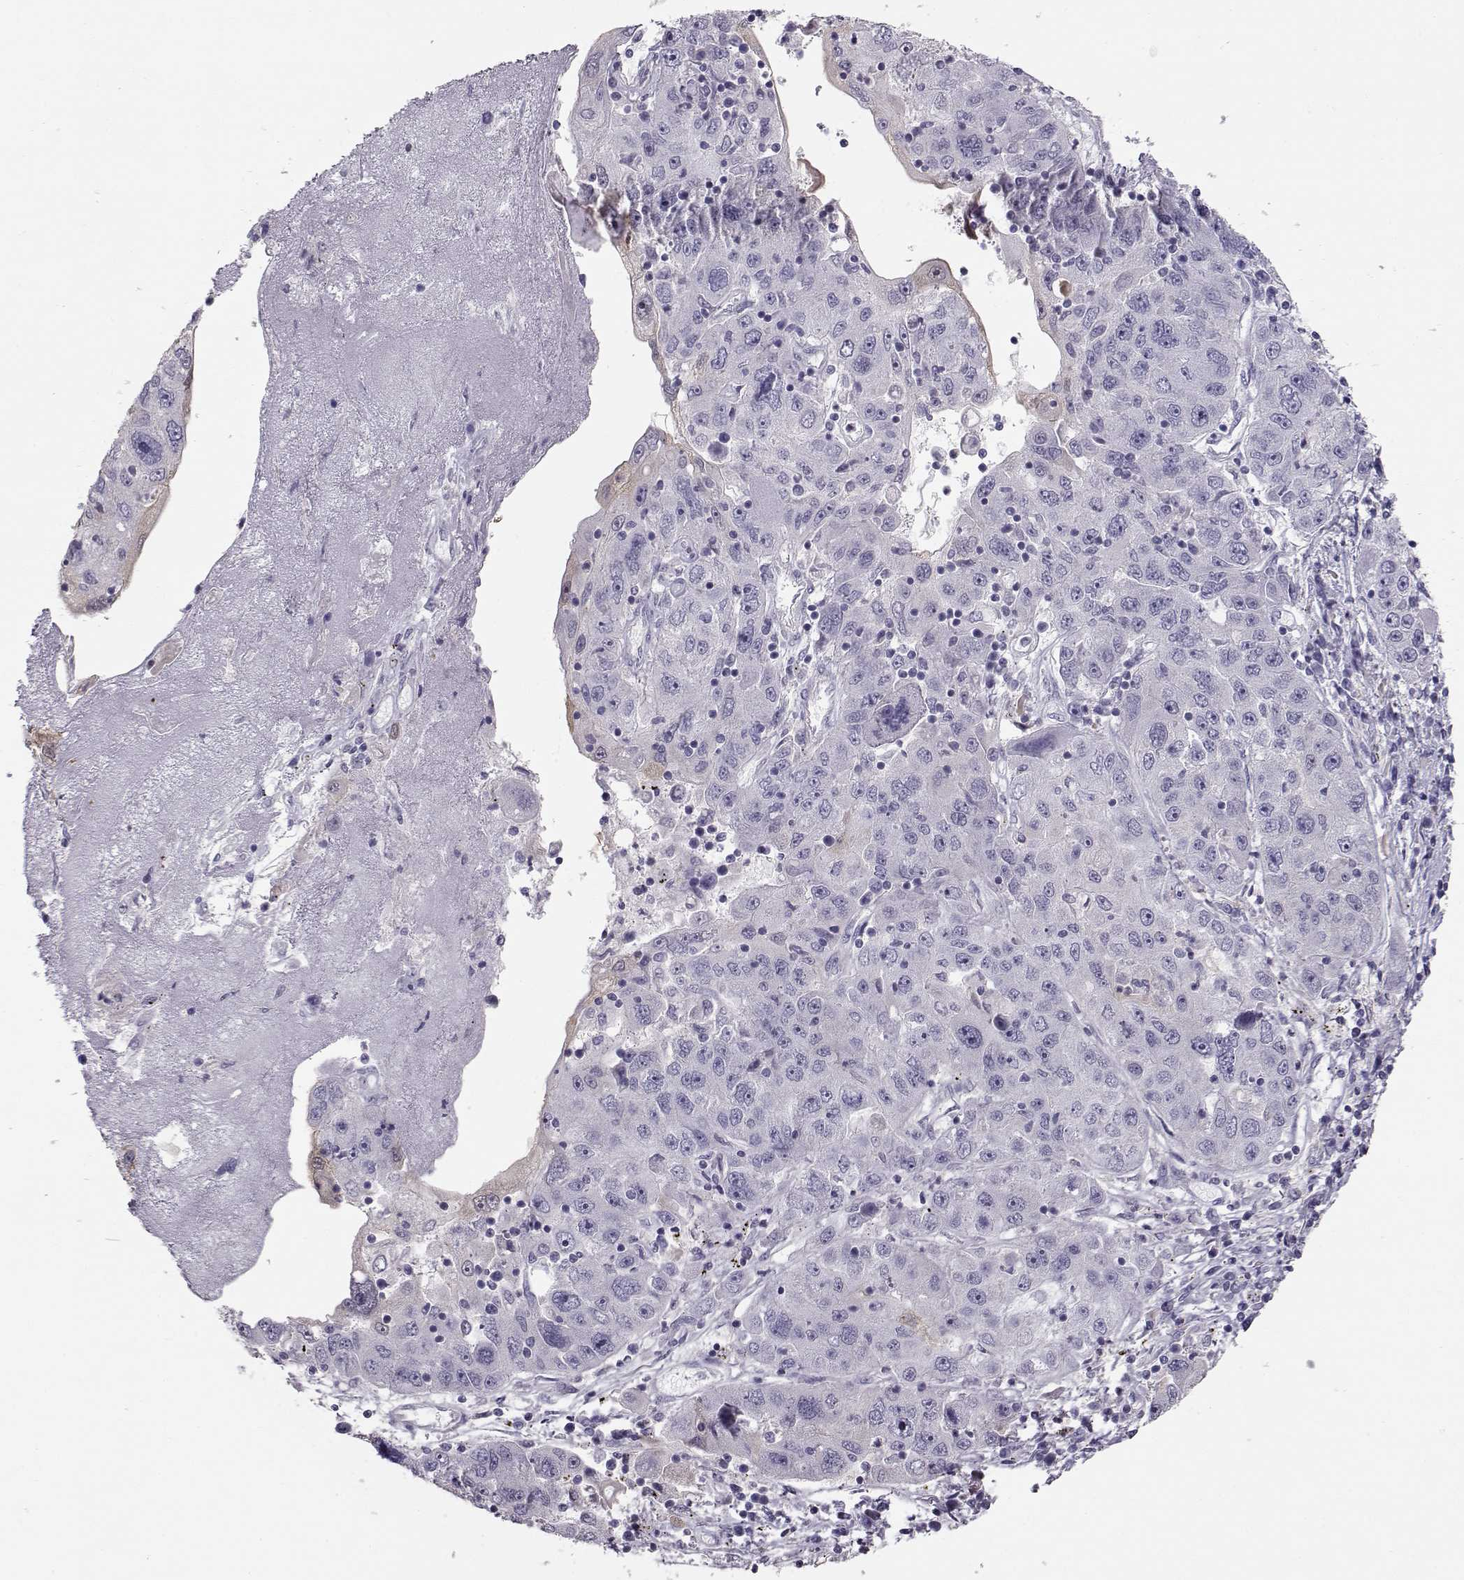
{"staining": {"intensity": "negative", "quantity": "none", "location": "none"}, "tissue": "stomach cancer", "cell_type": "Tumor cells", "image_type": "cancer", "snomed": [{"axis": "morphology", "description": "Adenocarcinoma, NOS"}, {"axis": "topography", "description": "Stomach"}], "caption": "Immunohistochemistry micrograph of neoplastic tissue: human stomach adenocarcinoma stained with DAB exhibits no significant protein positivity in tumor cells.", "gene": "GRK1", "patient": {"sex": "male", "age": 56}}